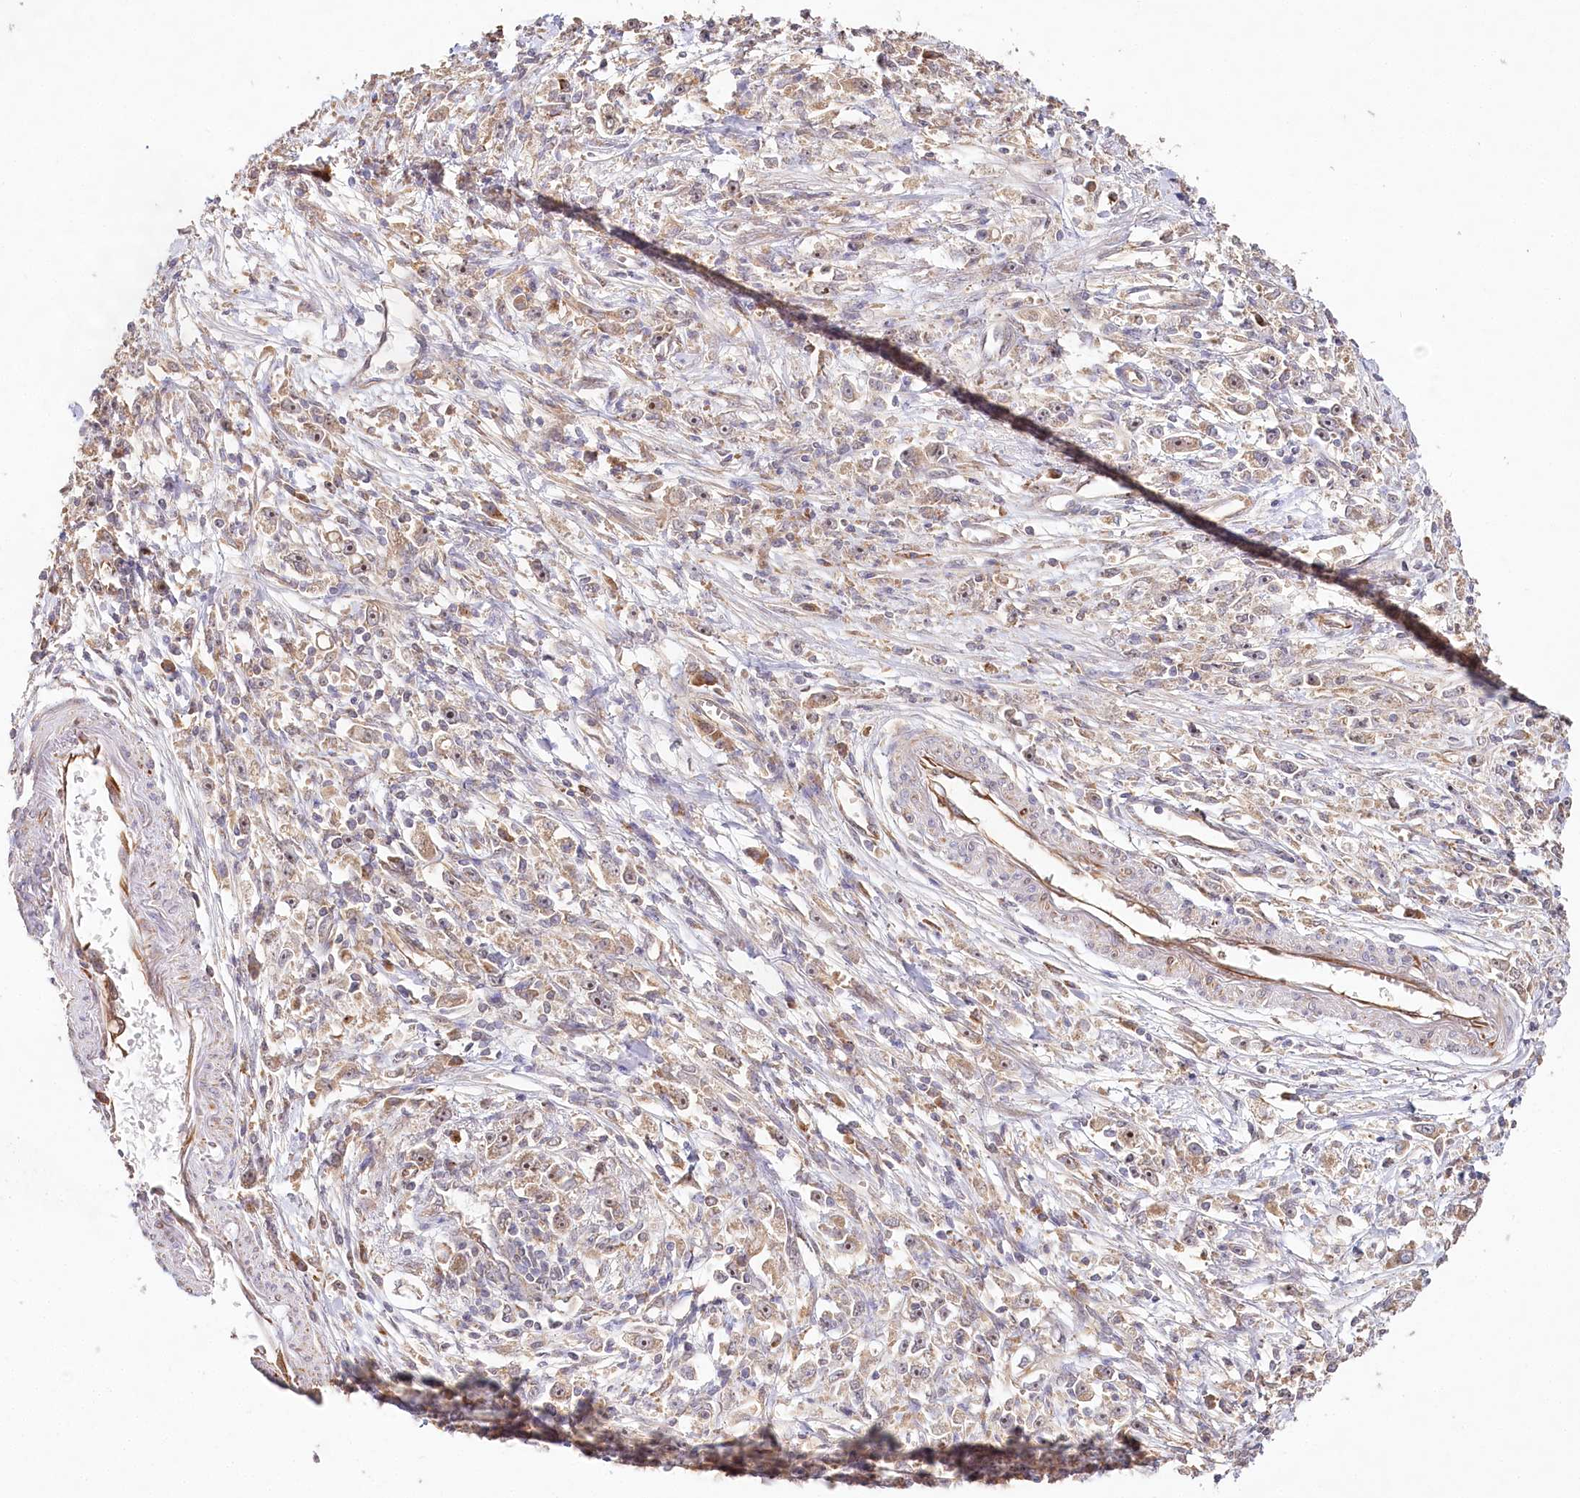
{"staining": {"intensity": "moderate", "quantity": "25%-75%", "location": "cytoplasmic/membranous,nuclear"}, "tissue": "stomach cancer", "cell_type": "Tumor cells", "image_type": "cancer", "snomed": [{"axis": "morphology", "description": "Adenocarcinoma, NOS"}, {"axis": "topography", "description": "Stomach"}], "caption": "A medium amount of moderate cytoplasmic/membranous and nuclear positivity is seen in approximately 25%-75% of tumor cells in stomach adenocarcinoma tissue. (DAB (3,3'-diaminobenzidine) = brown stain, brightfield microscopy at high magnification).", "gene": "DMXL1", "patient": {"sex": "female", "age": 59}}